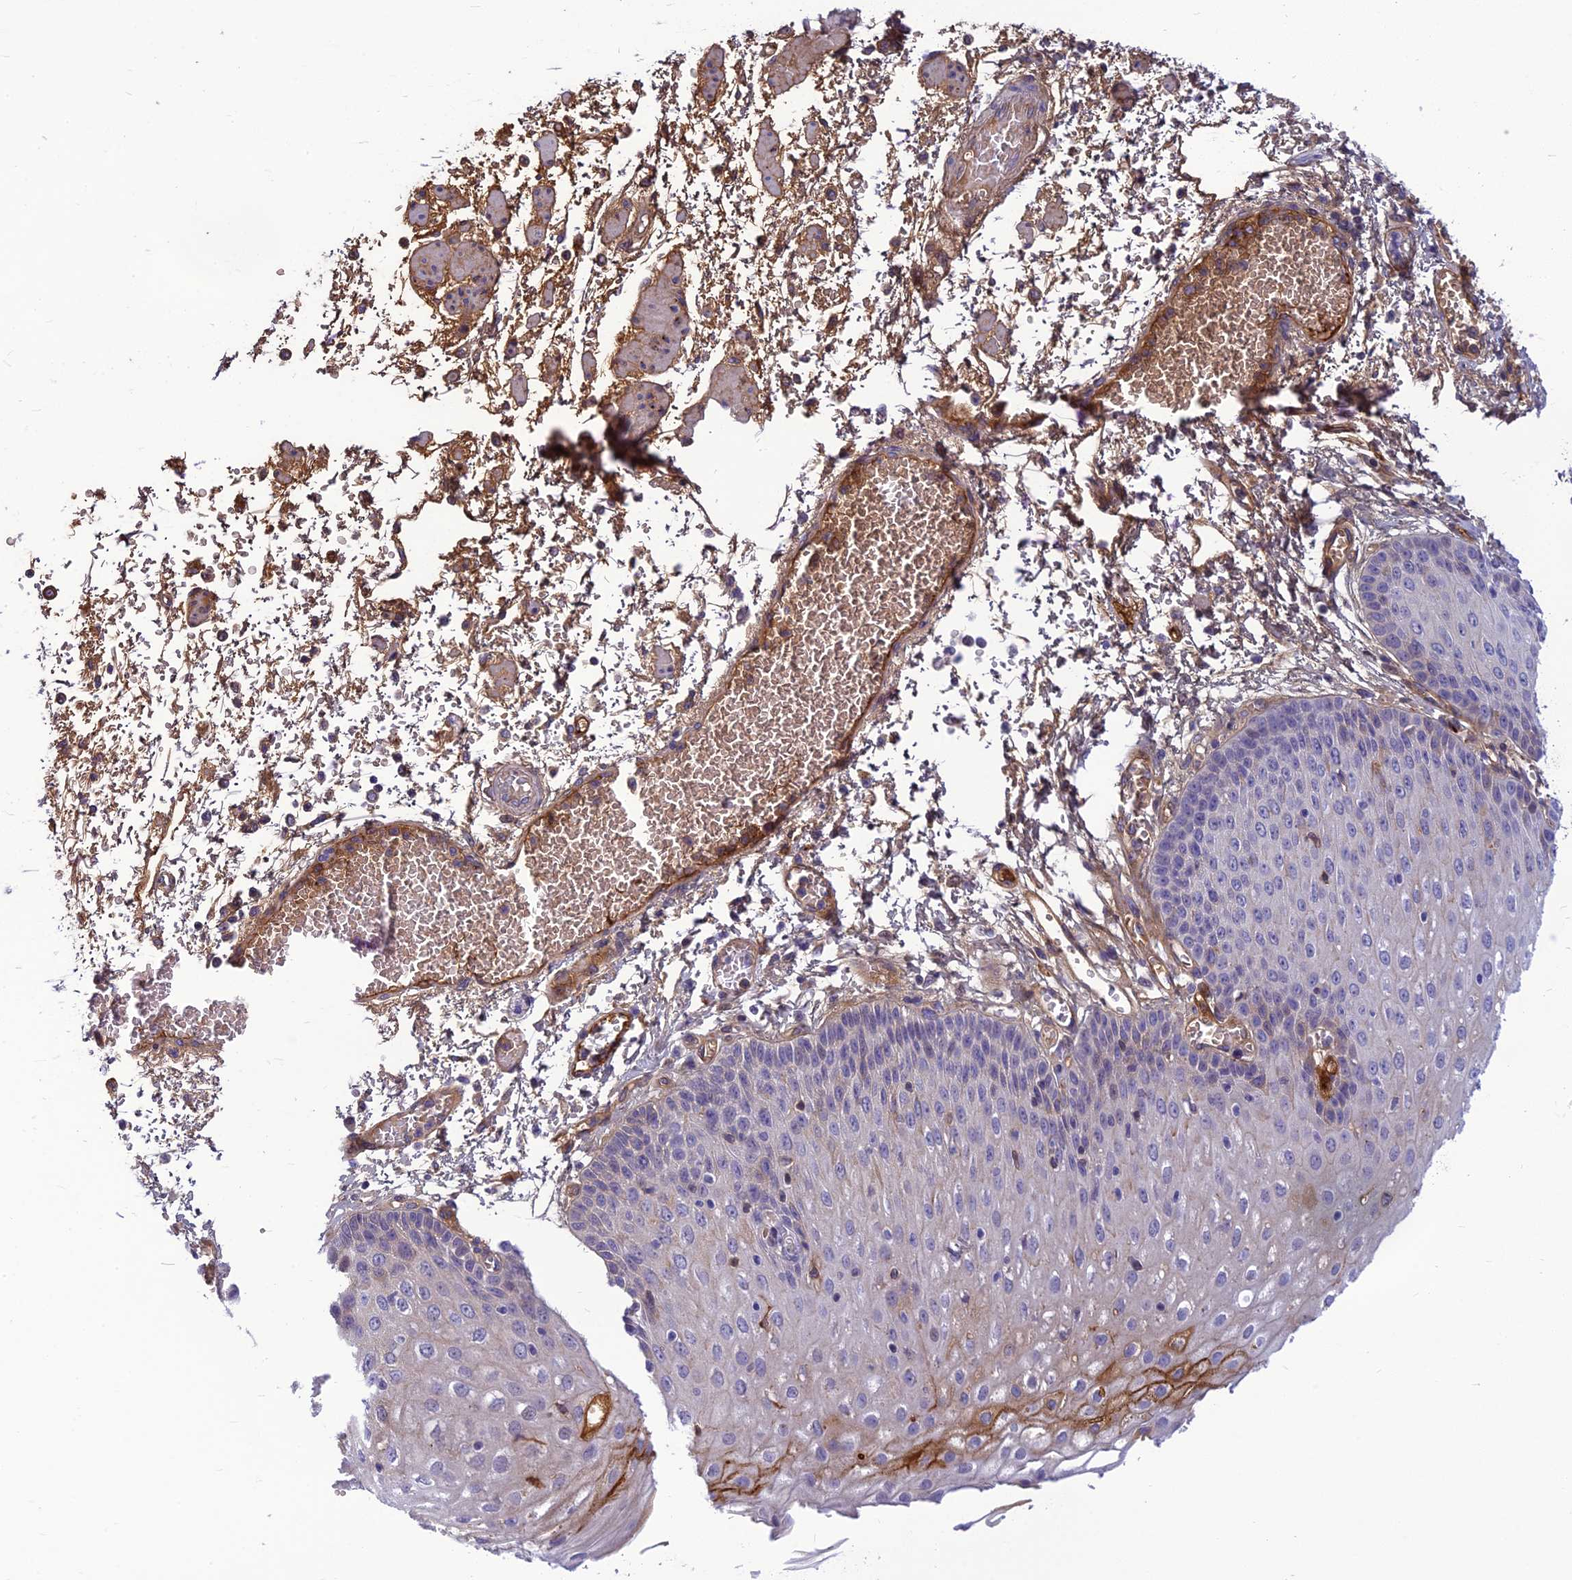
{"staining": {"intensity": "moderate", "quantity": "<25%", "location": "cytoplasmic/membranous"}, "tissue": "esophagus", "cell_type": "Squamous epithelial cells", "image_type": "normal", "snomed": [{"axis": "morphology", "description": "Normal tissue, NOS"}, {"axis": "topography", "description": "Esophagus"}], "caption": "Normal esophagus reveals moderate cytoplasmic/membranous positivity in approximately <25% of squamous epithelial cells, visualized by immunohistochemistry. (brown staining indicates protein expression, while blue staining denotes nuclei).", "gene": "CLEC11A", "patient": {"sex": "male", "age": 81}}